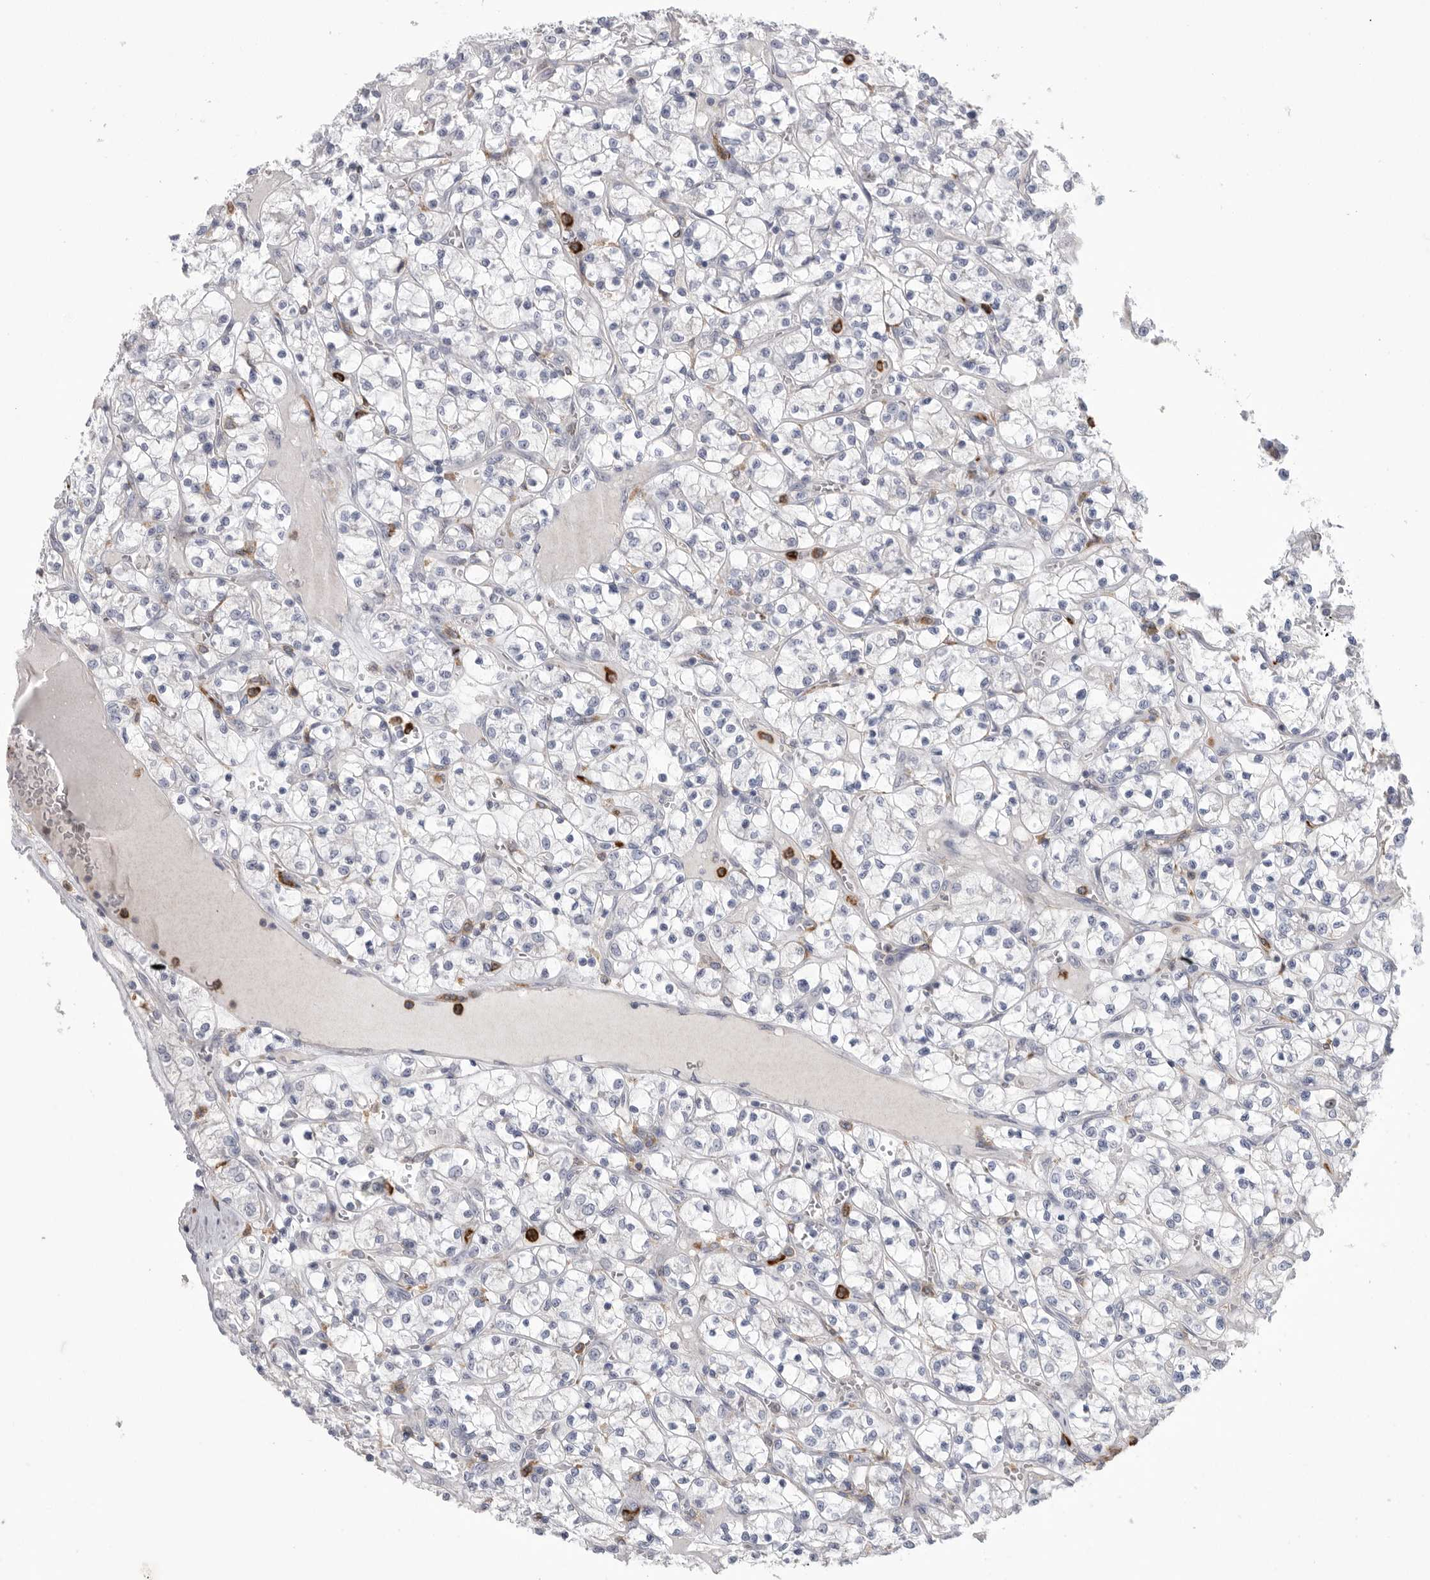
{"staining": {"intensity": "negative", "quantity": "none", "location": "none"}, "tissue": "renal cancer", "cell_type": "Tumor cells", "image_type": "cancer", "snomed": [{"axis": "morphology", "description": "Adenocarcinoma, NOS"}, {"axis": "topography", "description": "Kidney"}], "caption": "IHC micrograph of neoplastic tissue: human renal adenocarcinoma stained with DAB shows no significant protein expression in tumor cells.", "gene": "SIGLEC10", "patient": {"sex": "female", "age": 69}}